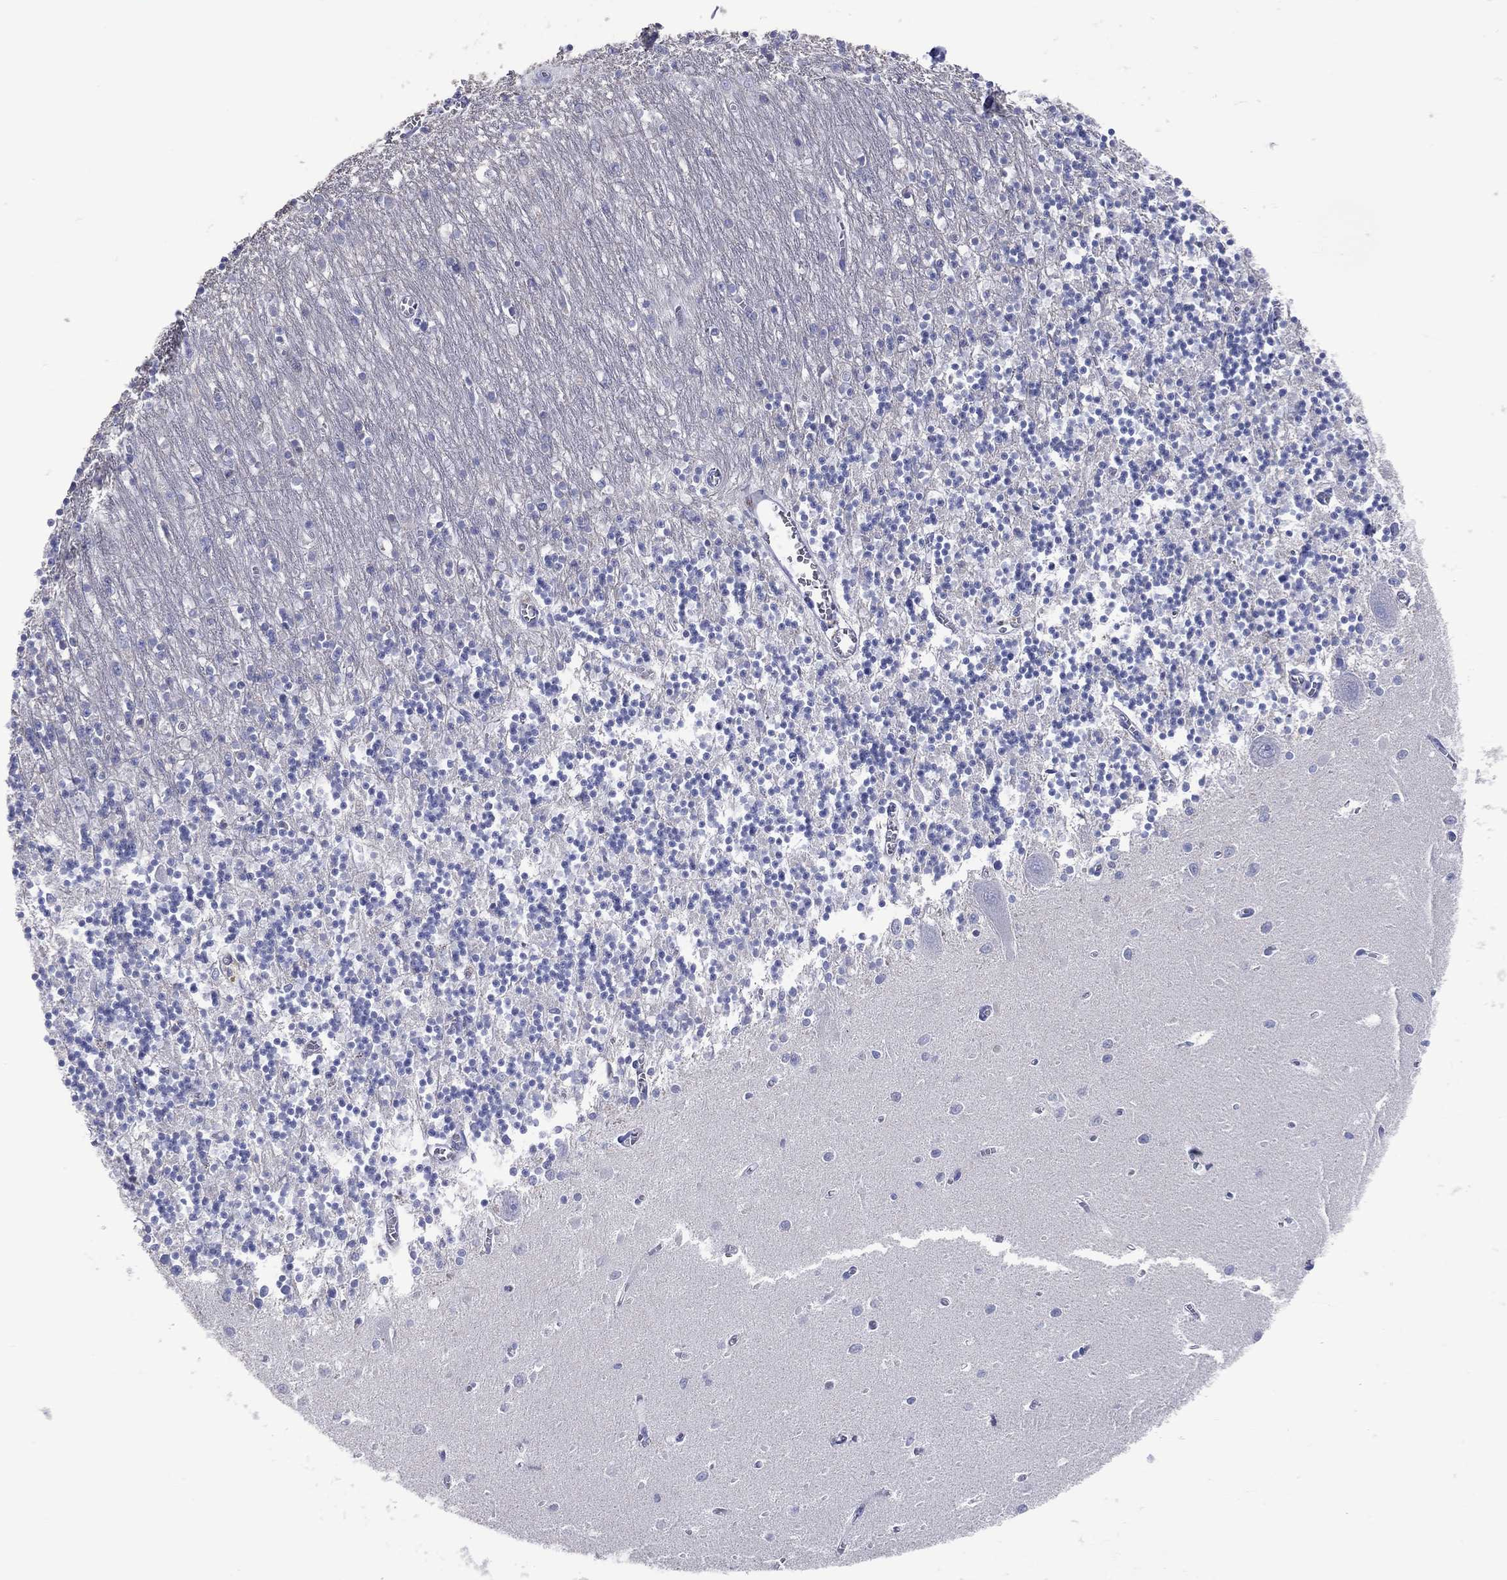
{"staining": {"intensity": "negative", "quantity": "none", "location": "none"}, "tissue": "cerebellum", "cell_type": "Cells in granular layer", "image_type": "normal", "snomed": [{"axis": "morphology", "description": "Normal tissue, NOS"}, {"axis": "topography", "description": "Cerebellum"}], "caption": "IHC of normal cerebellum shows no positivity in cells in granular layer. The staining was performed using DAB to visualize the protein expression in brown, while the nuclei were stained in blue with hematoxylin (Magnification: 20x).", "gene": "DNAH6", "patient": {"sex": "female", "age": 64}}